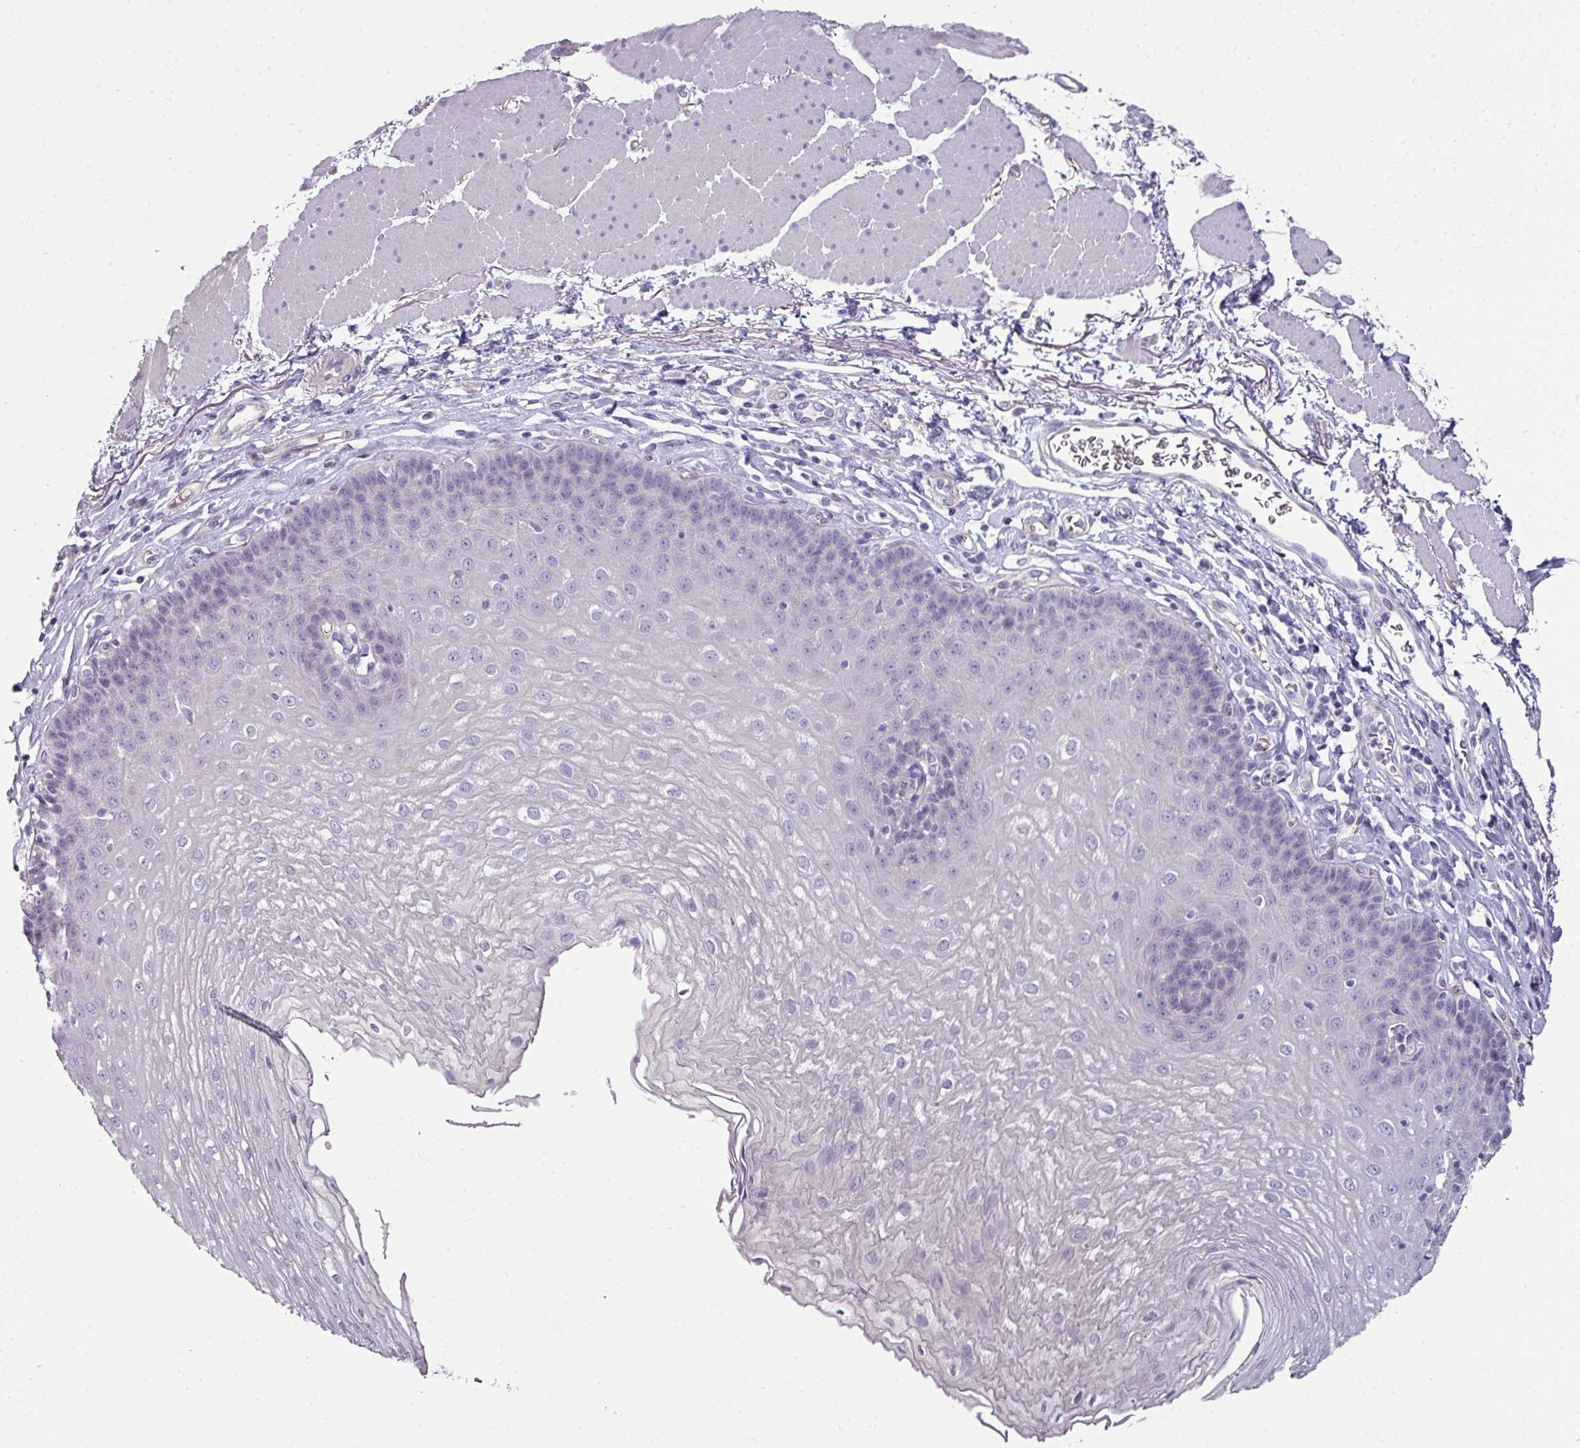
{"staining": {"intensity": "negative", "quantity": "none", "location": "none"}, "tissue": "esophagus", "cell_type": "Squamous epithelial cells", "image_type": "normal", "snomed": [{"axis": "morphology", "description": "Normal tissue, NOS"}, {"axis": "topography", "description": "Esophagus"}], "caption": "High power microscopy histopathology image of an immunohistochemistry (IHC) histopathology image of normal esophagus, revealing no significant positivity in squamous epithelial cells.", "gene": "SLC17A7", "patient": {"sex": "female", "age": 81}}